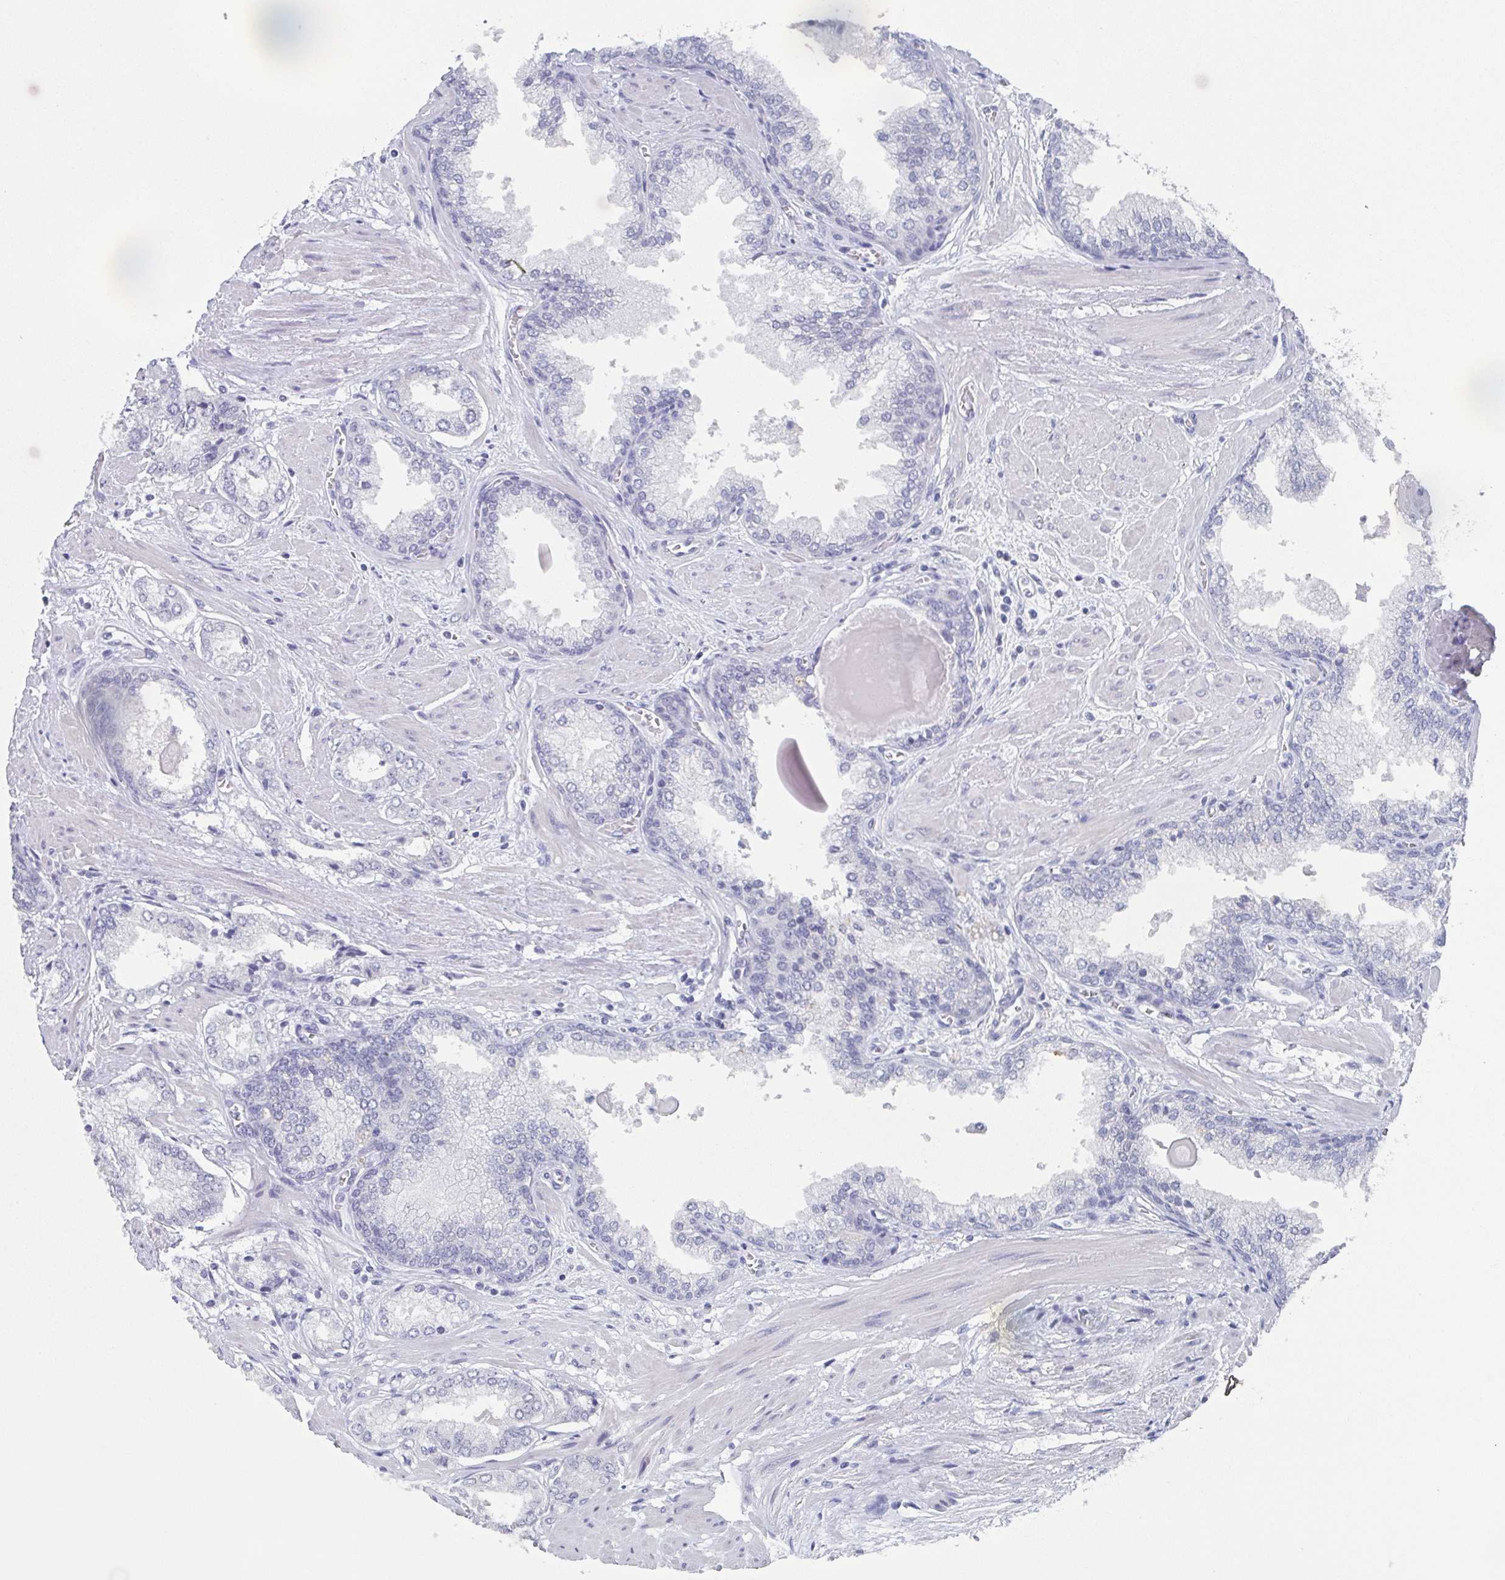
{"staining": {"intensity": "negative", "quantity": "none", "location": "none"}, "tissue": "prostate cancer", "cell_type": "Tumor cells", "image_type": "cancer", "snomed": [{"axis": "morphology", "description": "Adenocarcinoma, Low grade"}, {"axis": "topography", "description": "Prostate"}], "caption": "A photomicrograph of prostate cancer stained for a protein demonstrates no brown staining in tumor cells.", "gene": "DYDC2", "patient": {"sex": "male", "age": 64}}